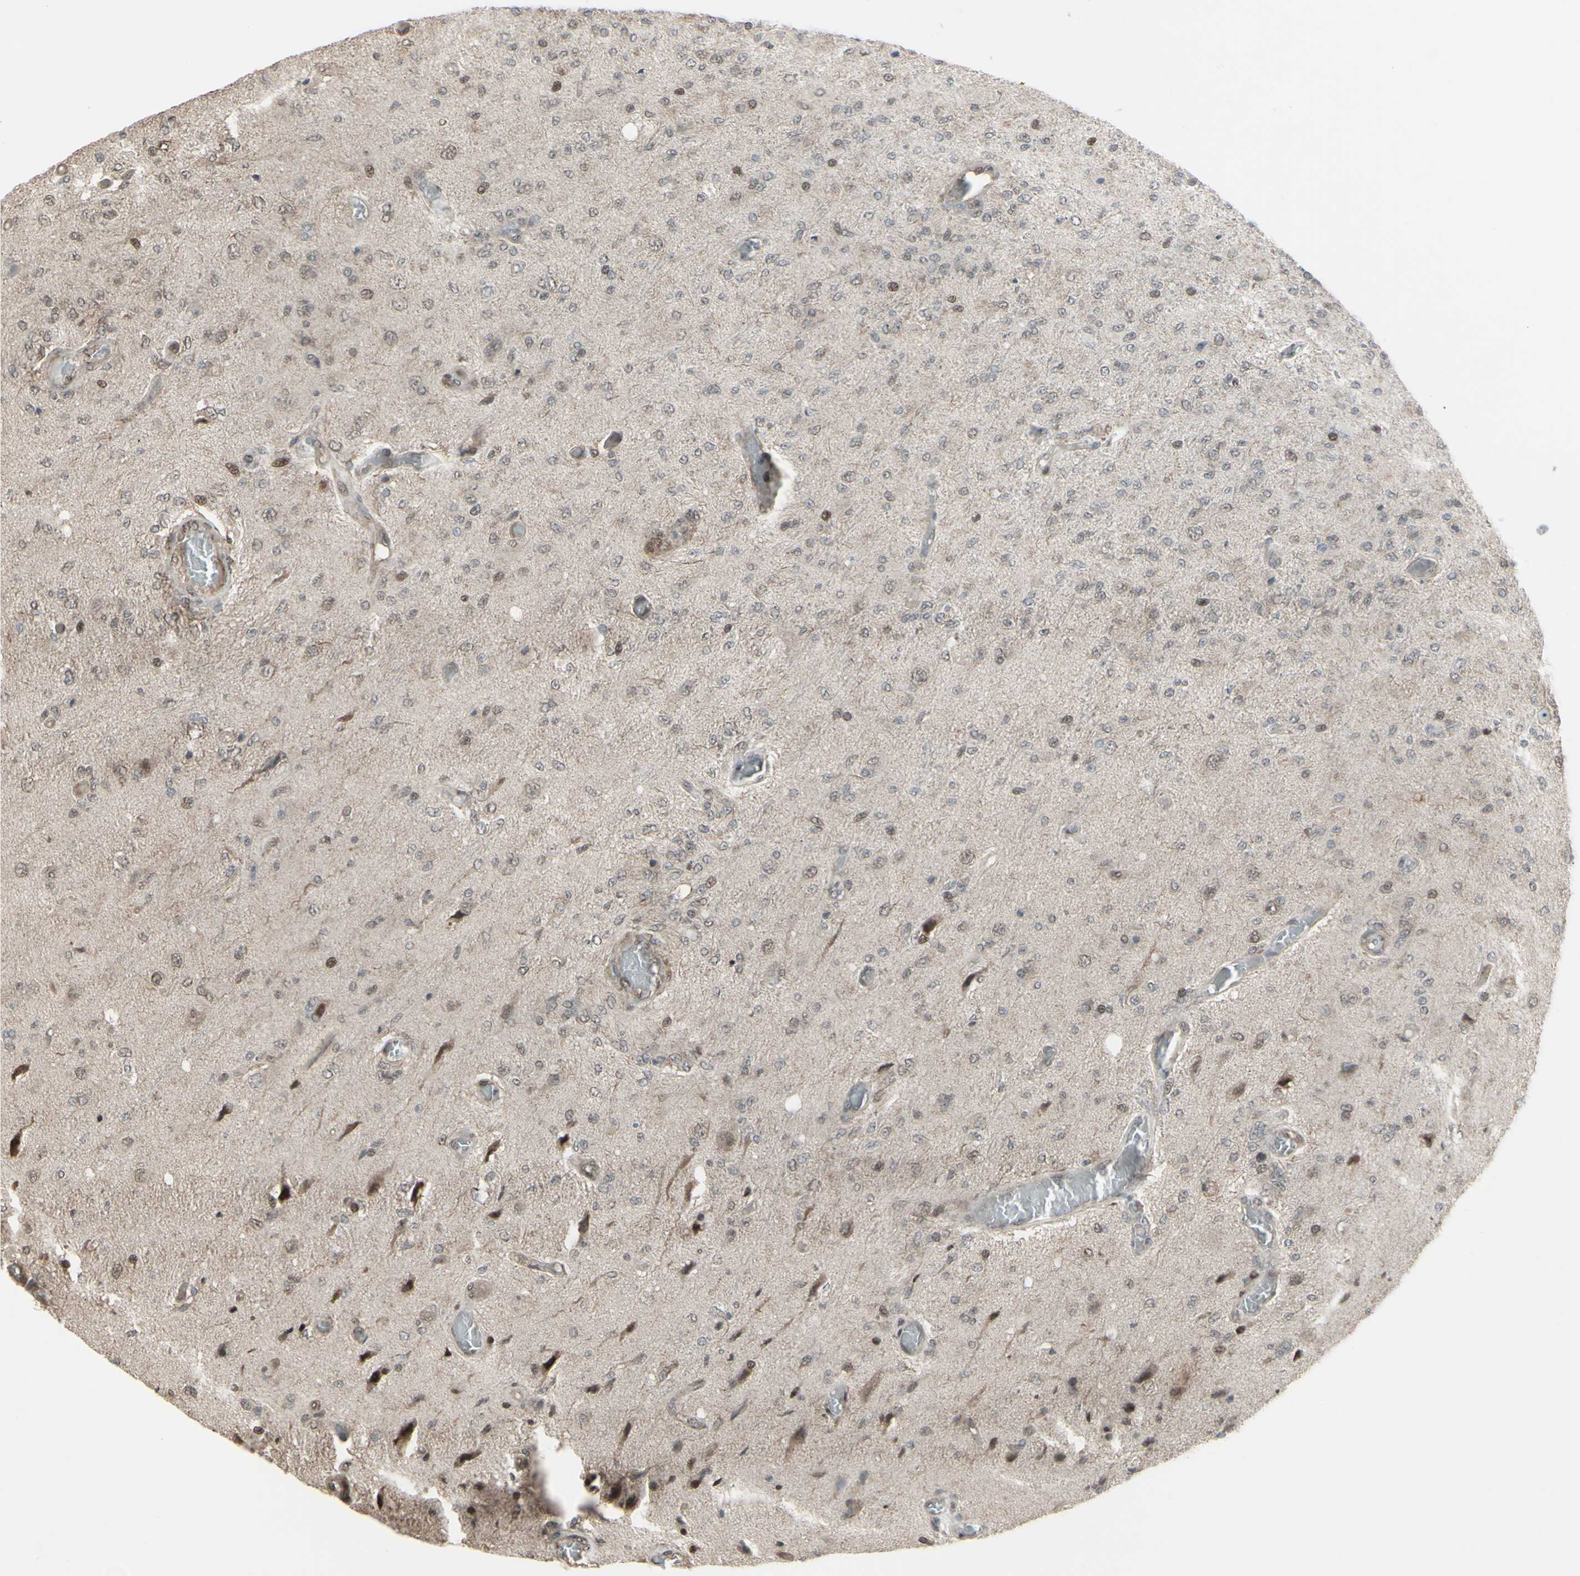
{"staining": {"intensity": "weak", "quantity": "<25%", "location": "nuclear"}, "tissue": "glioma", "cell_type": "Tumor cells", "image_type": "cancer", "snomed": [{"axis": "morphology", "description": "Normal tissue, NOS"}, {"axis": "morphology", "description": "Glioma, malignant, High grade"}, {"axis": "topography", "description": "Cerebral cortex"}], "caption": "Immunohistochemistry of high-grade glioma (malignant) reveals no expression in tumor cells.", "gene": "CD33", "patient": {"sex": "male", "age": 77}}